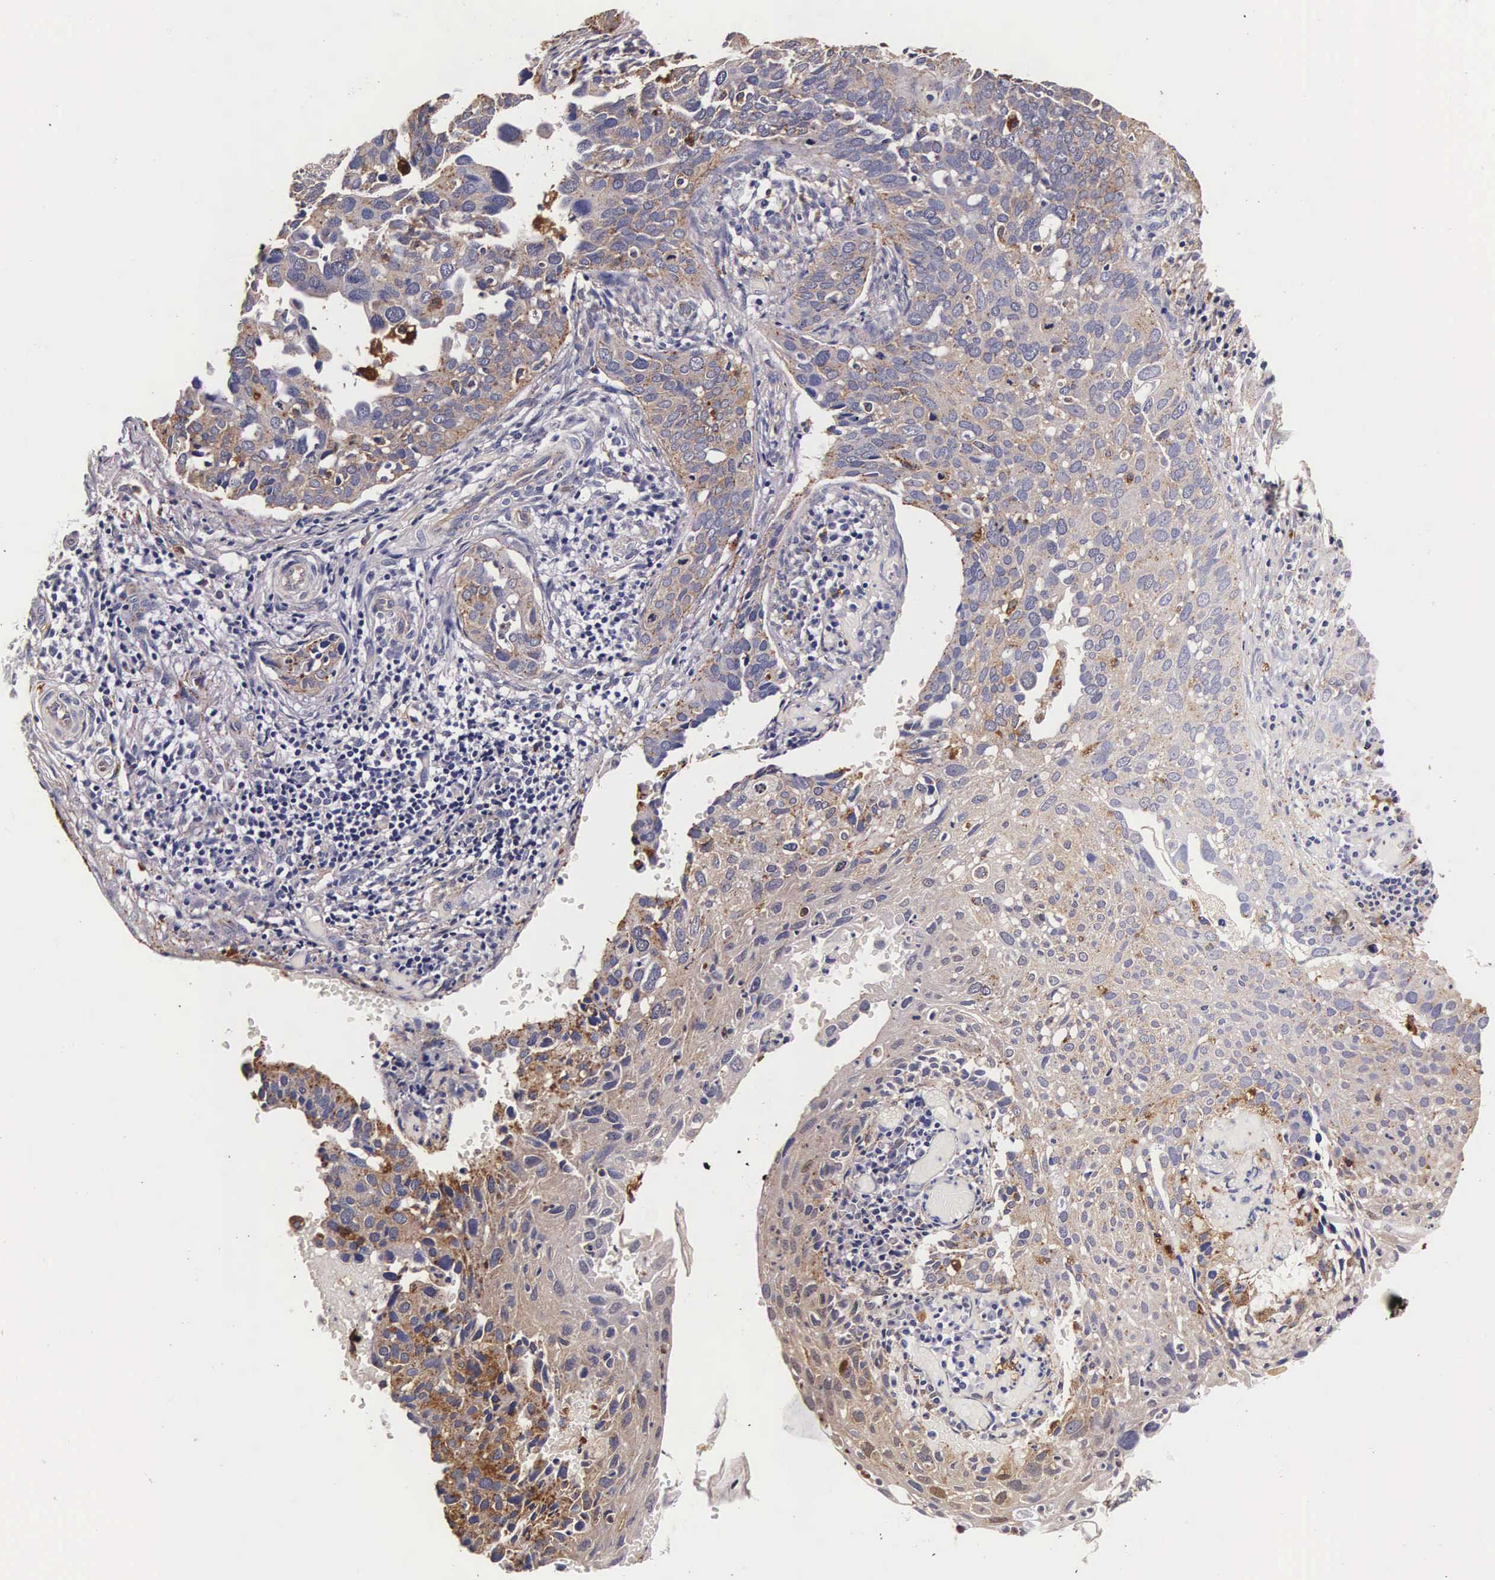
{"staining": {"intensity": "moderate", "quantity": "25%-75%", "location": "cytoplasmic/membranous"}, "tissue": "cervical cancer", "cell_type": "Tumor cells", "image_type": "cancer", "snomed": [{"axis": "morphology", "description": "Squamous cell carcinoma, NOS"}, {"axis": "topography", "description": "Cervix"}], "caption": "This image demonstrates IHC staining of cervical cancer, with medium moderate cytoplasmic/membranous staining in about 25%-75% of tumor cells.", "gene": "CTSB", "patient": {"sex": "female", "age": 31}}